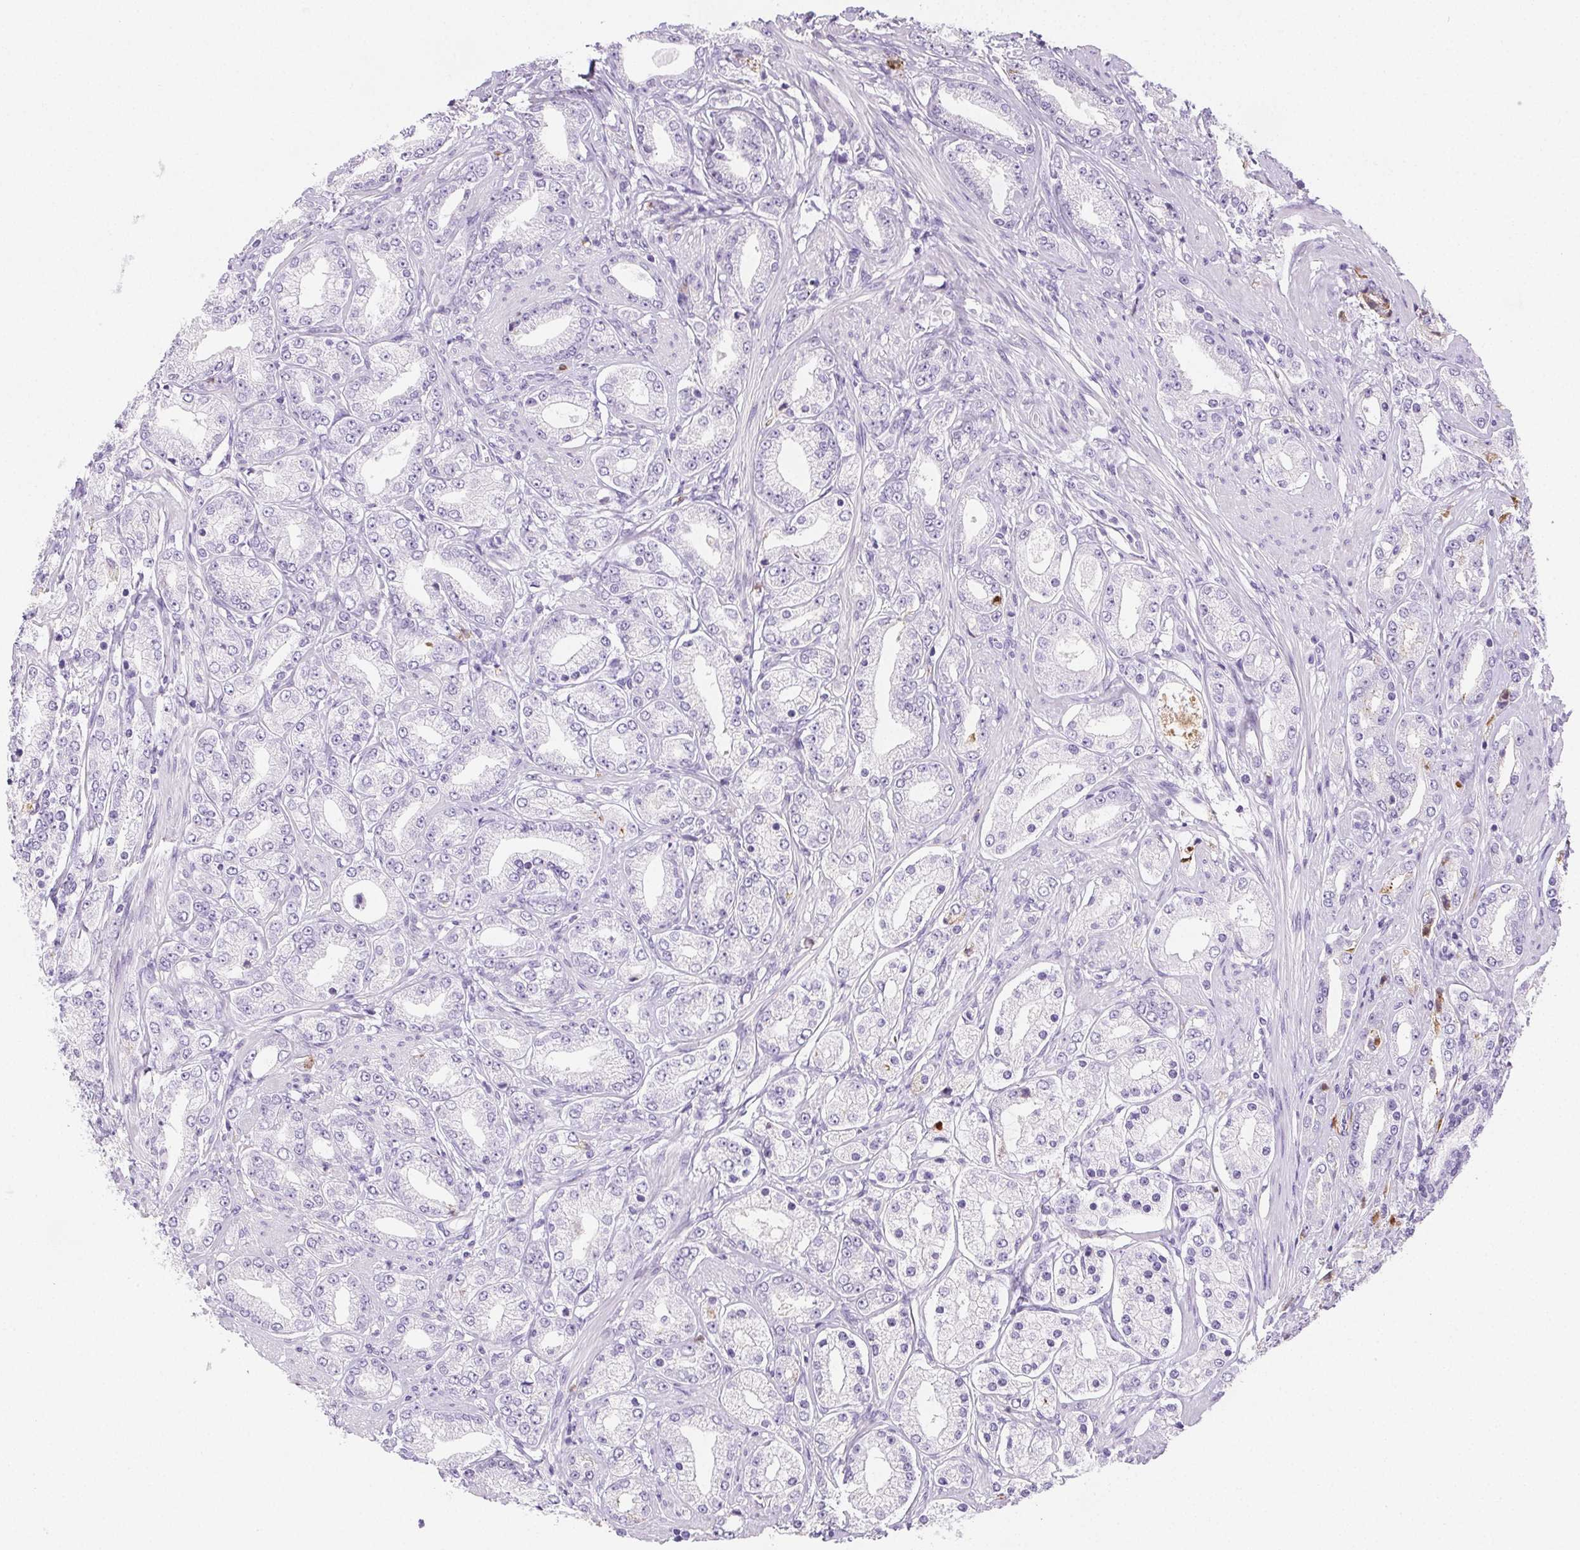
{"staining": {"intensity": "negative", "quantity": "none", "location": "none"}, "tissue": "prostate cancer", "cell_type": "Tumor cells", "image_type": "cancer", "snomed": [{"axis": "morphology", "description": "Adenocarcinoma, High grade"}, {"axis": "topography", "description": "Prostate"}], "caption": "A histopathology image of human prostate adenocarcinoma (high-grade) is negative for staining in tumor cells.", "gene": "VTN", "patient": {"sex": "male", "age": 67}}